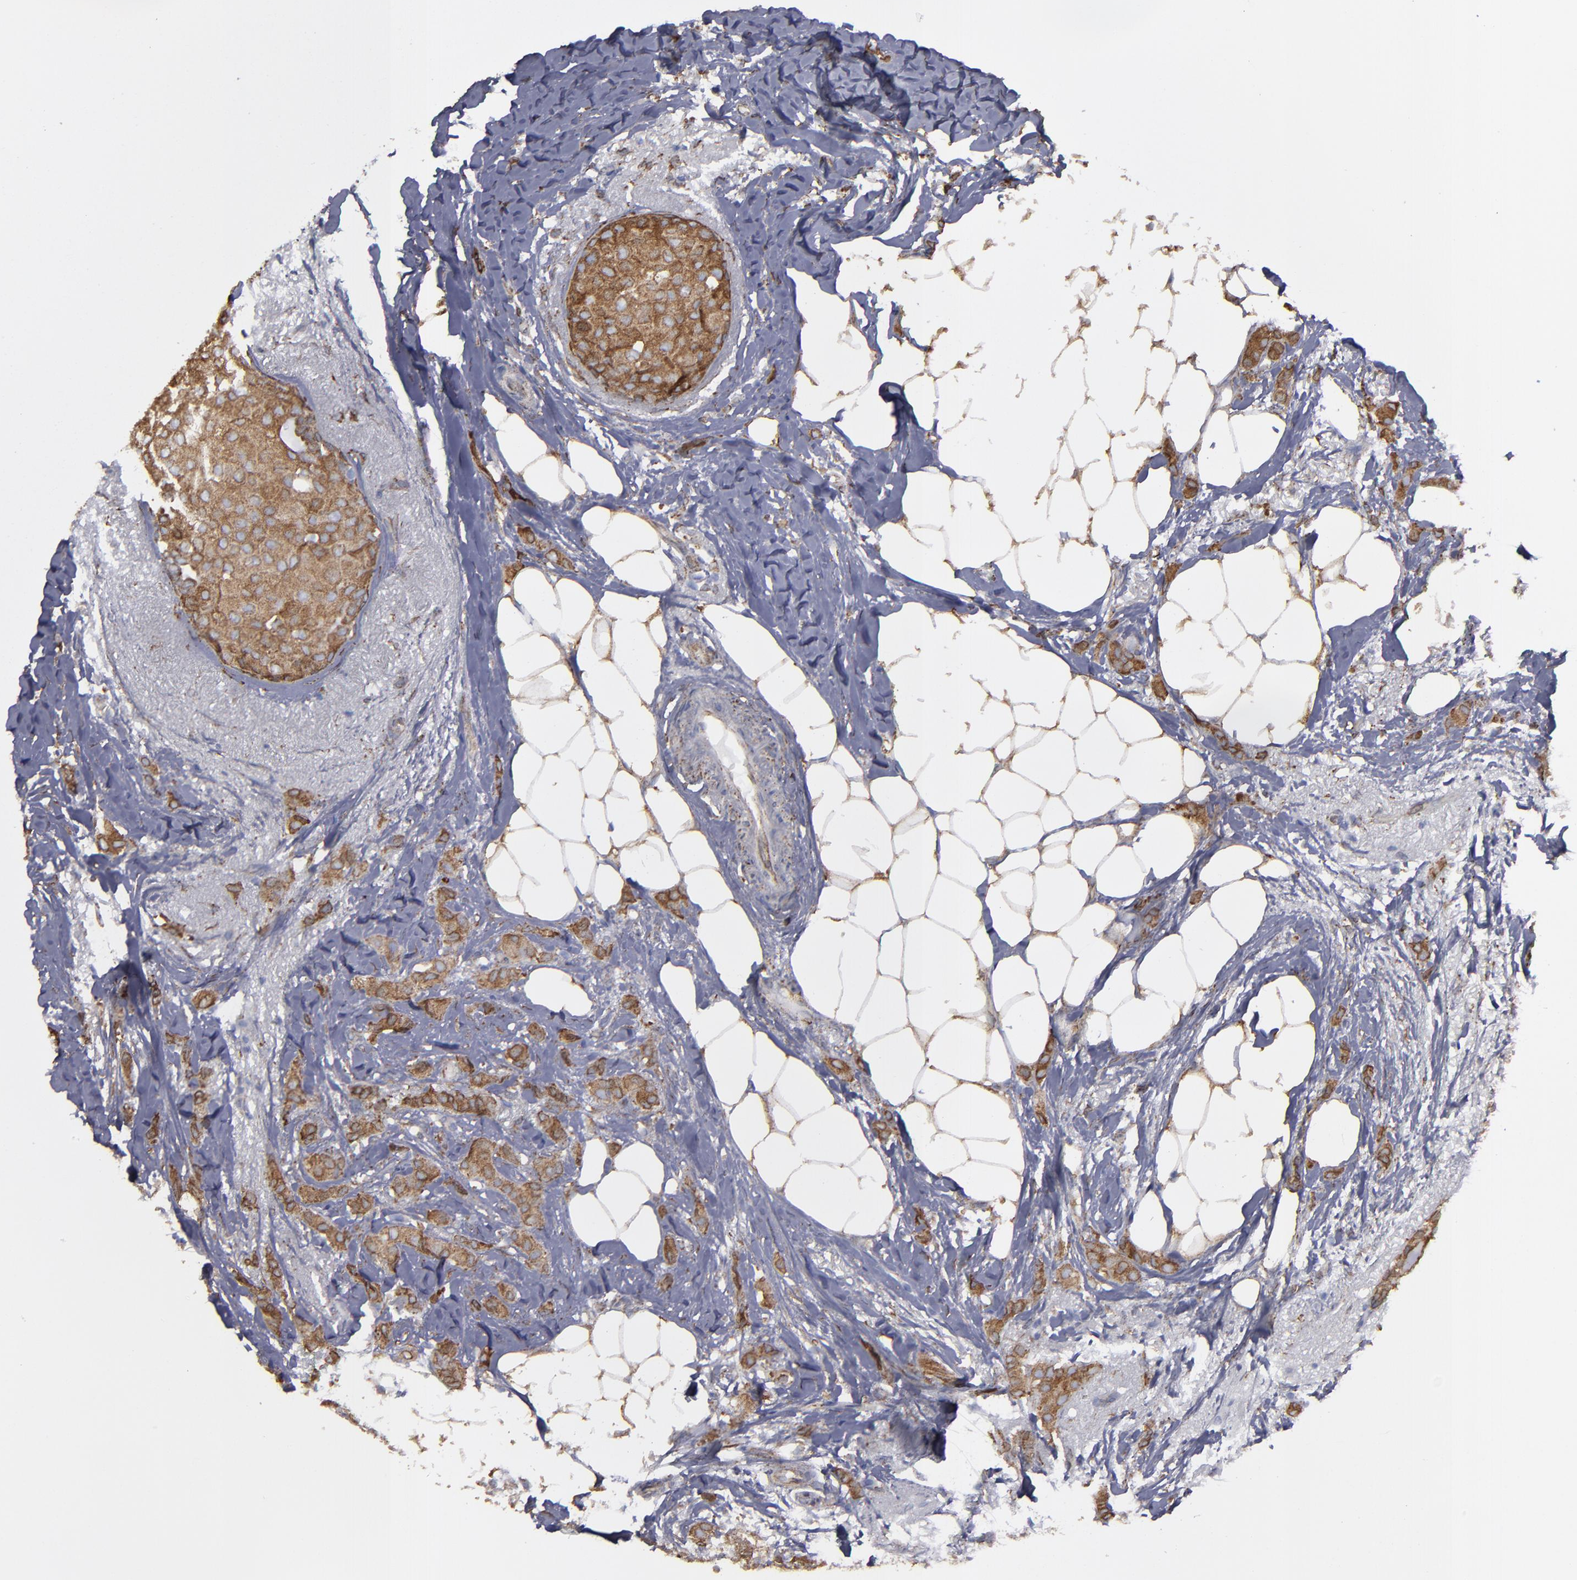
{"staining": {"intensity": "moderate", "quantity": ">75%", "location": "cytoplasmic/membranous"}, "tissue": "breast cancer", "cell_type": "Tumor cells", "image_type": "cancer", "snomed": [{"axis": "morphology", "description": "Lobular carcinoma"}, {"axis": "topography", "description": "Breast"}], "caption": "Lobular carcinoma (breast) stained with a brown dye displays moderate cytoplasmic/membranous positive staining in approximately >75% of tumor cells.", "gene": "ERLIN2", "patient": {"sex": "female", "age": 55}}